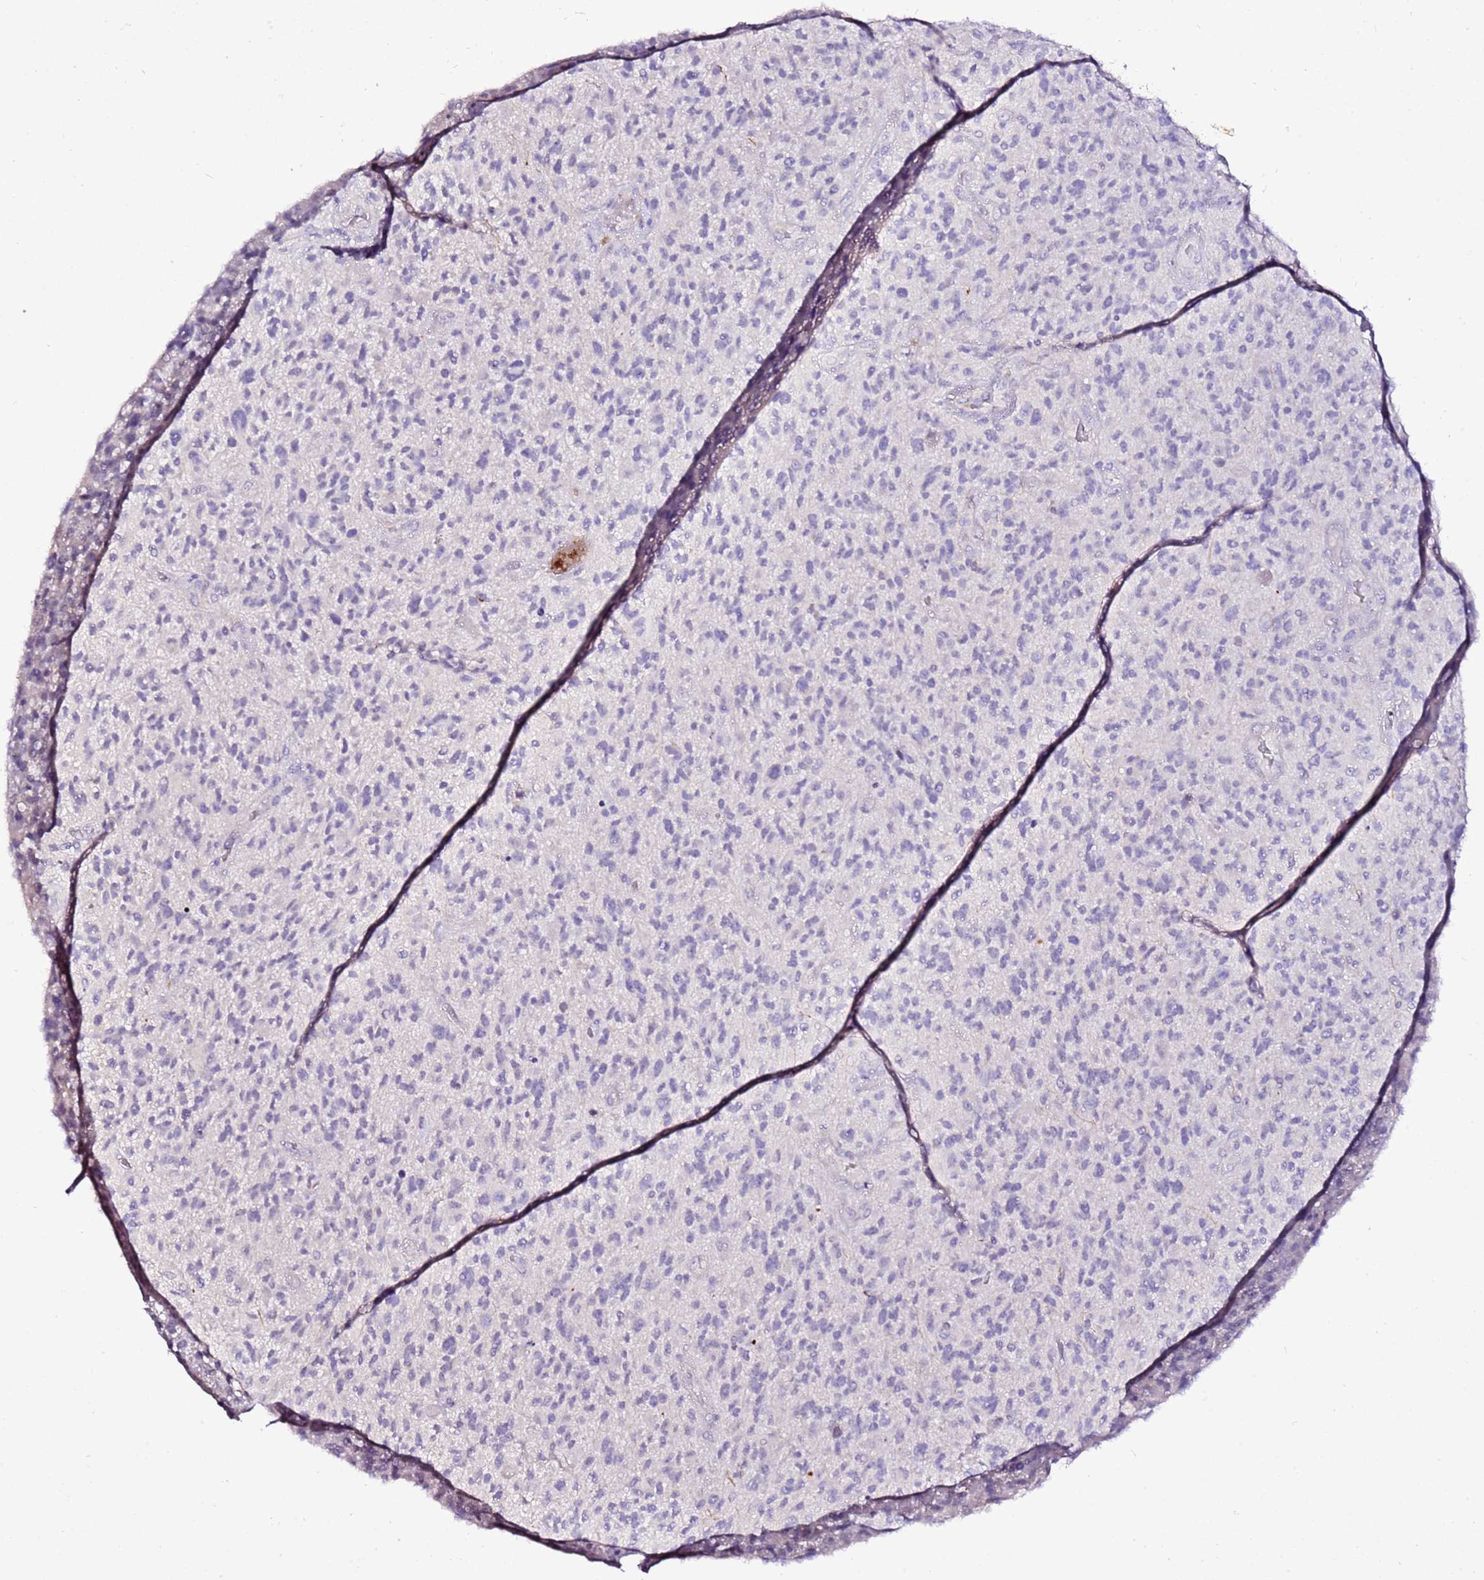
{"staining": {"intensity": "negative", "quantity": "none", "location": "none"}, "tissue": "glioma", "cell_type": "Tumor cells", "image_type": "cancer", "snomed": [{"axis": "morphology", "description": "Glioma, malignant, High grade"}, {"axis": "topography", "description": "Brain"}], "caption": "This histopathology image is of glioma stained with IHC to label a protein in brown with the nuclei are counter-stained blue. There is no staining in tumor cells.", "gene": "ART5", "patient": {"sex": "male", "age": 47}}